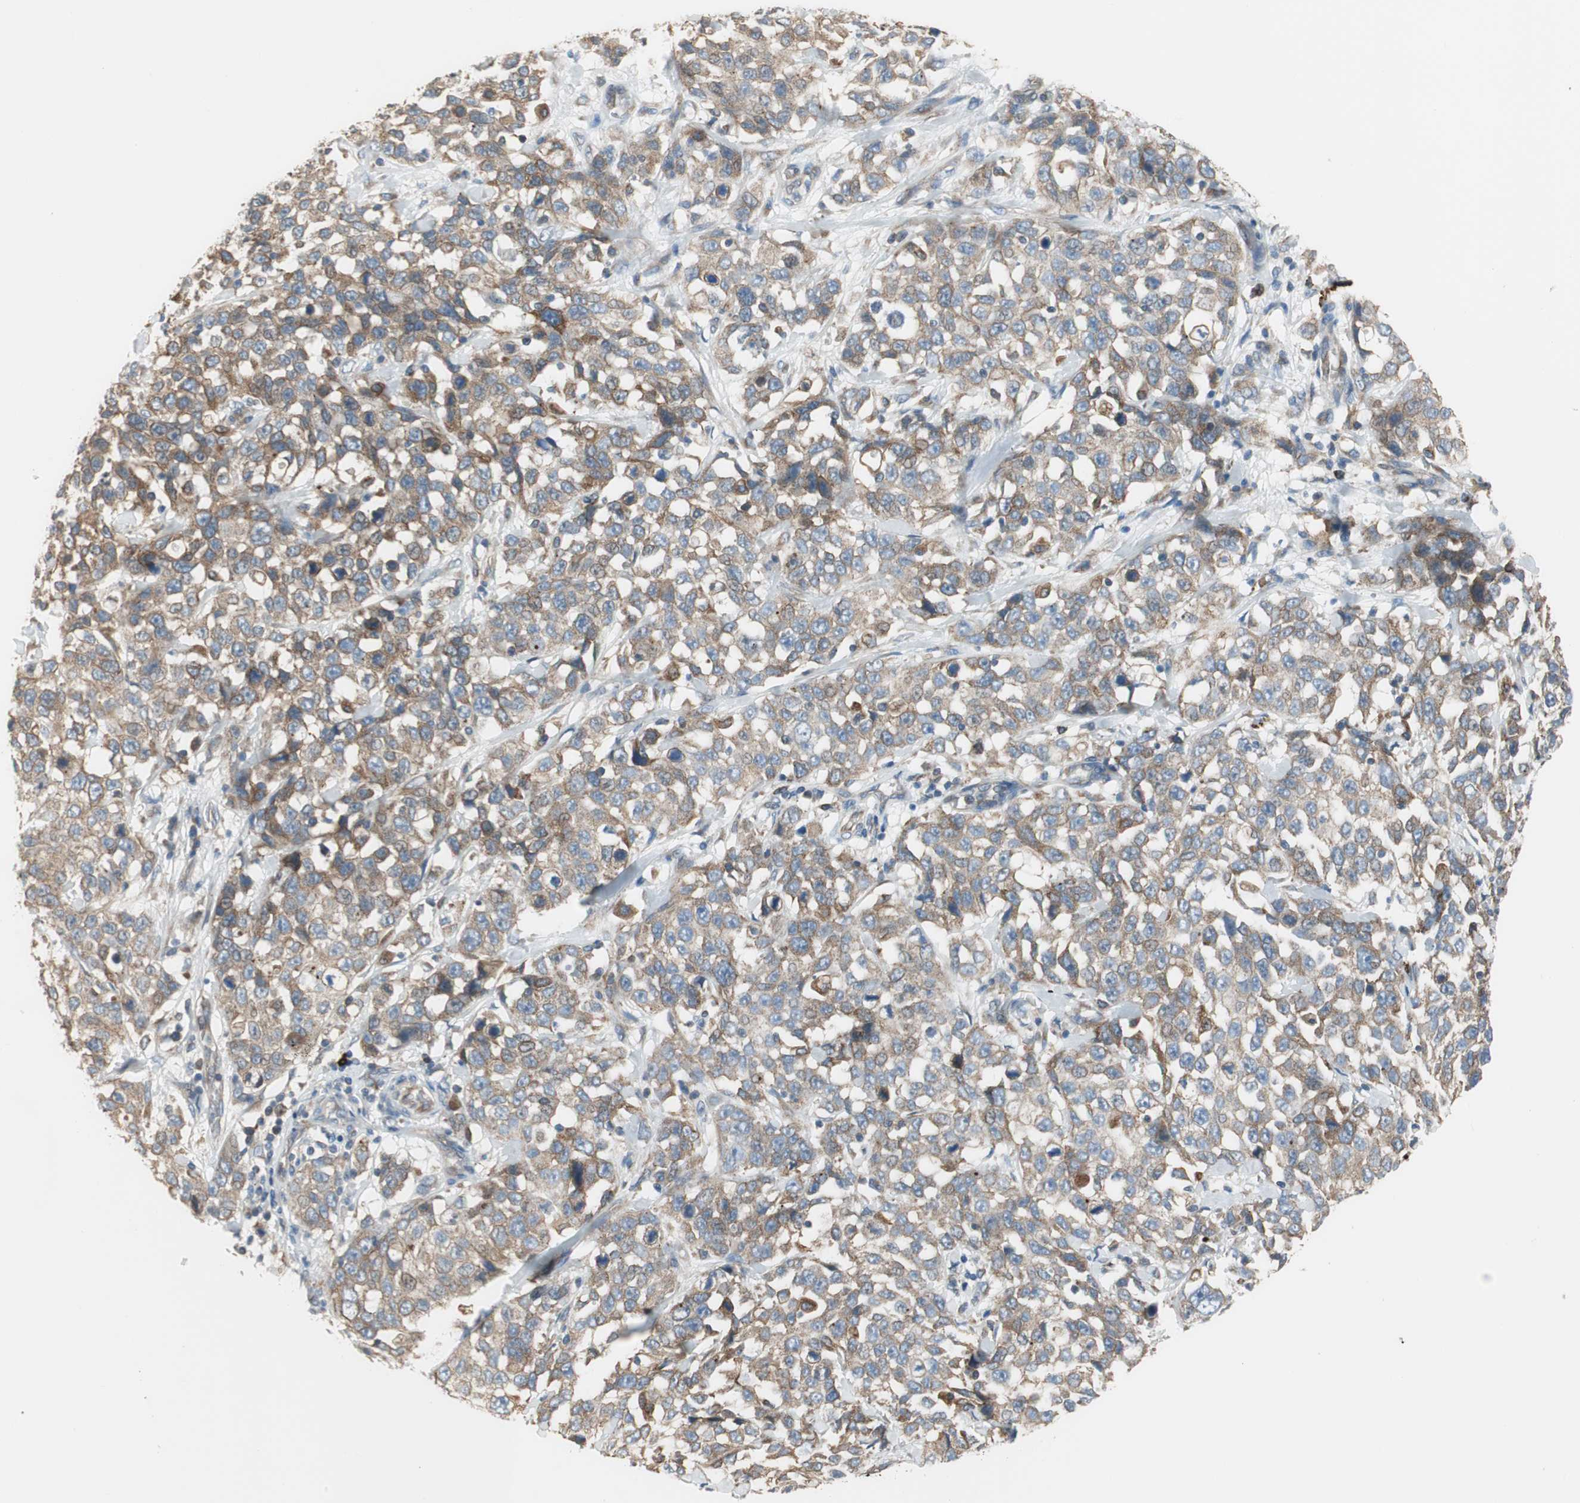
{"staining": {"intensity": "moderate", "quantity": ">75%", "location": "cytoplasmic/membranous"}, "tissue": "stomach cancer", "cell_type": "Tumor cells", "image_type": "cancer", "snomed": [{"axis": "morphology", "description": "Normal tissue, NOS"}, {"axis": "morphology", "description": "Adenocarcinoma, NOS"}, {"axis": "topography", "description": "Stomach"}], "caption": "Approximately >75% of tumor cells in stomach adenocarcinoma display moderate cytoplasmic/membranous protein expression as visualized by brown immunohistochemical staining.", "gene": "CLCC1", "patient": {"sex": "male", "age": 48}}